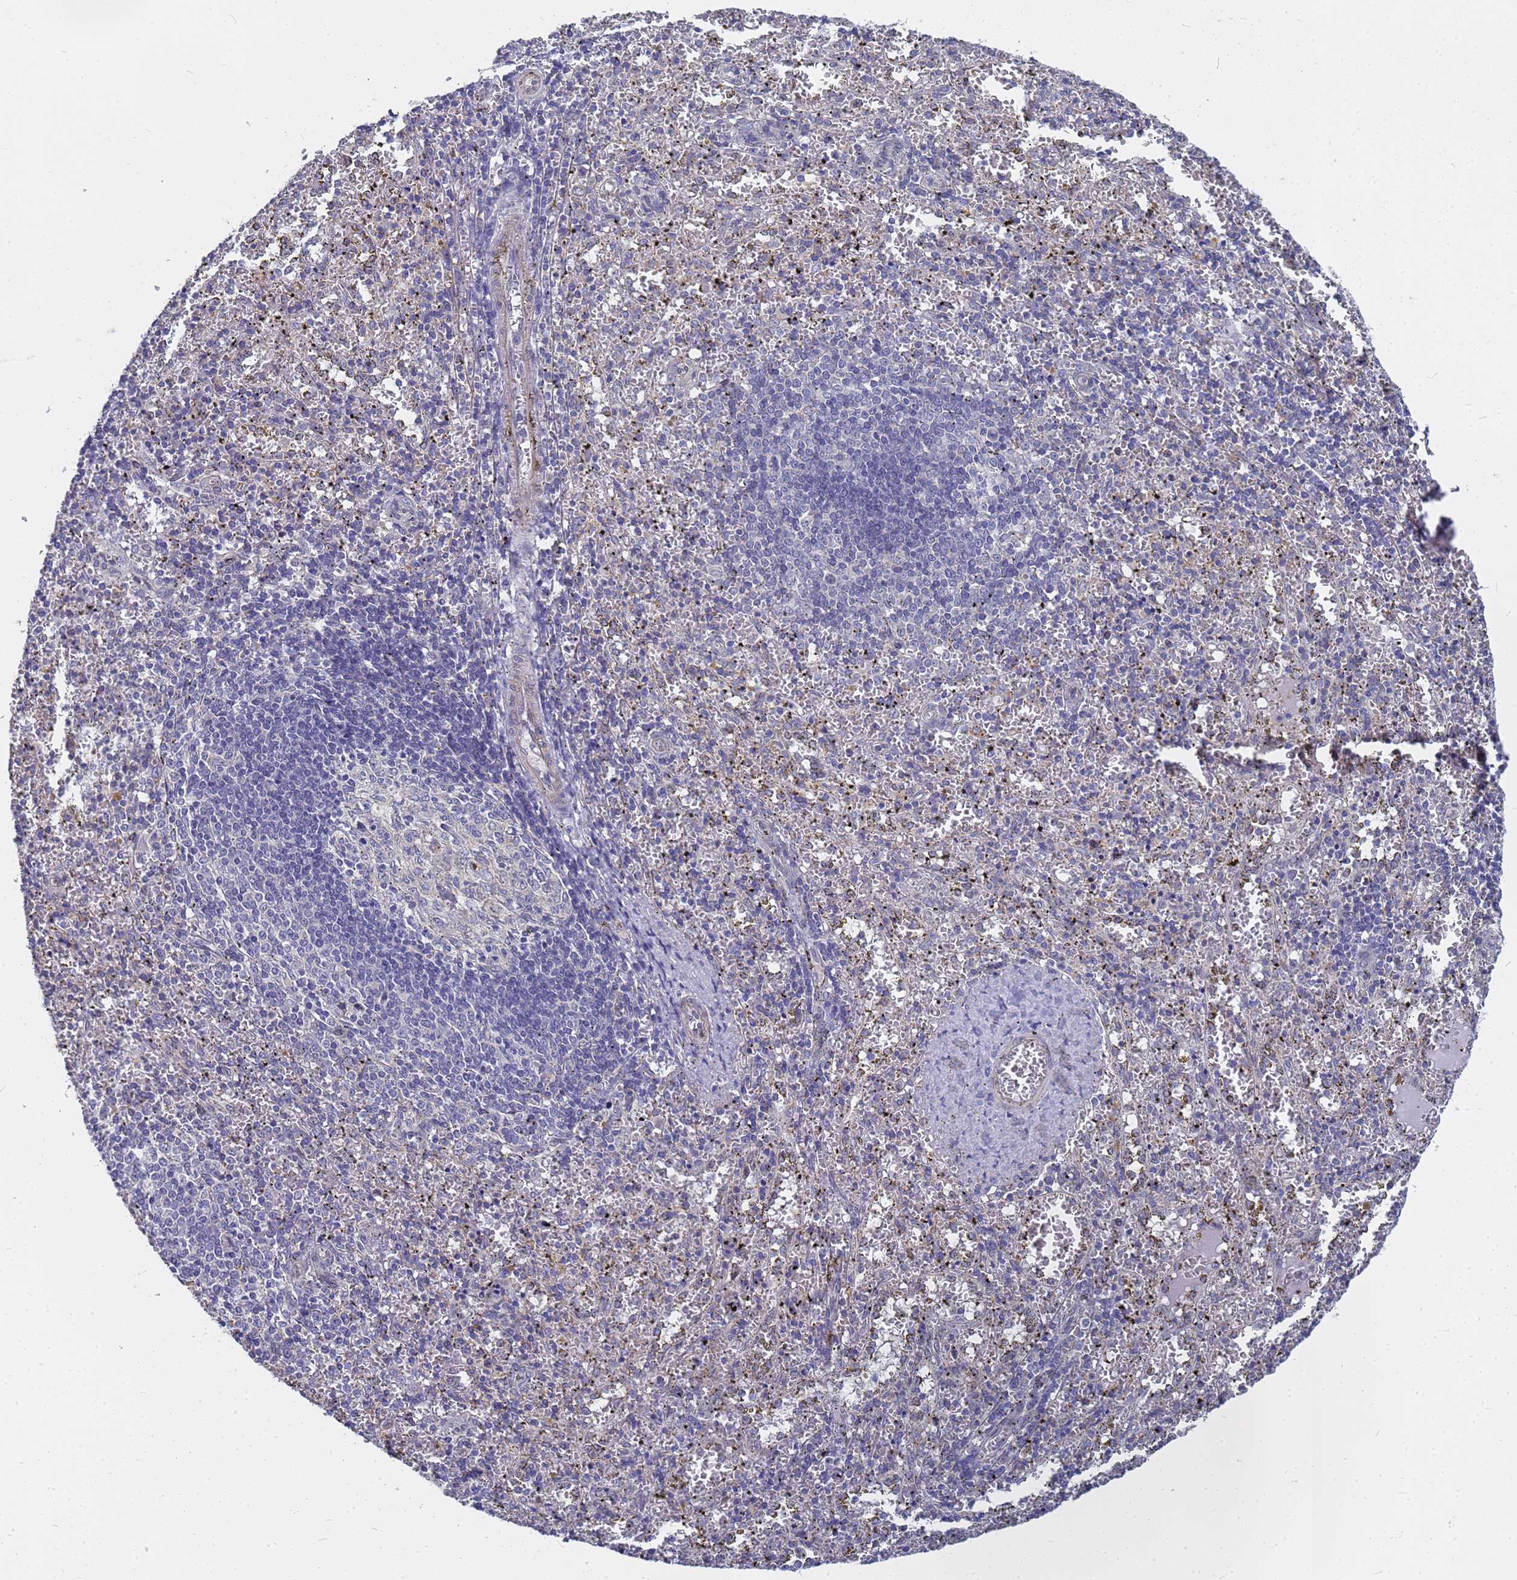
{"staining": {"intensity": "negative", "quantity": "none", "location": "none"}, "tissue": "spleen", "cell_type": "Cells in red pulp", "image_type": "normal", "snomed": [{"axis": "morphology", "description": "Normal tissue, NOS"}, {"axis": "topography", "description": "Spleen"}], "caption": "This is a photomicrograph of immunohistochemistry (IHC) staining of benign spleen, which shows no expression in cells in red pulp.", "gene": "FAM166B", "patient": {"sex": "male", "age": 11}}